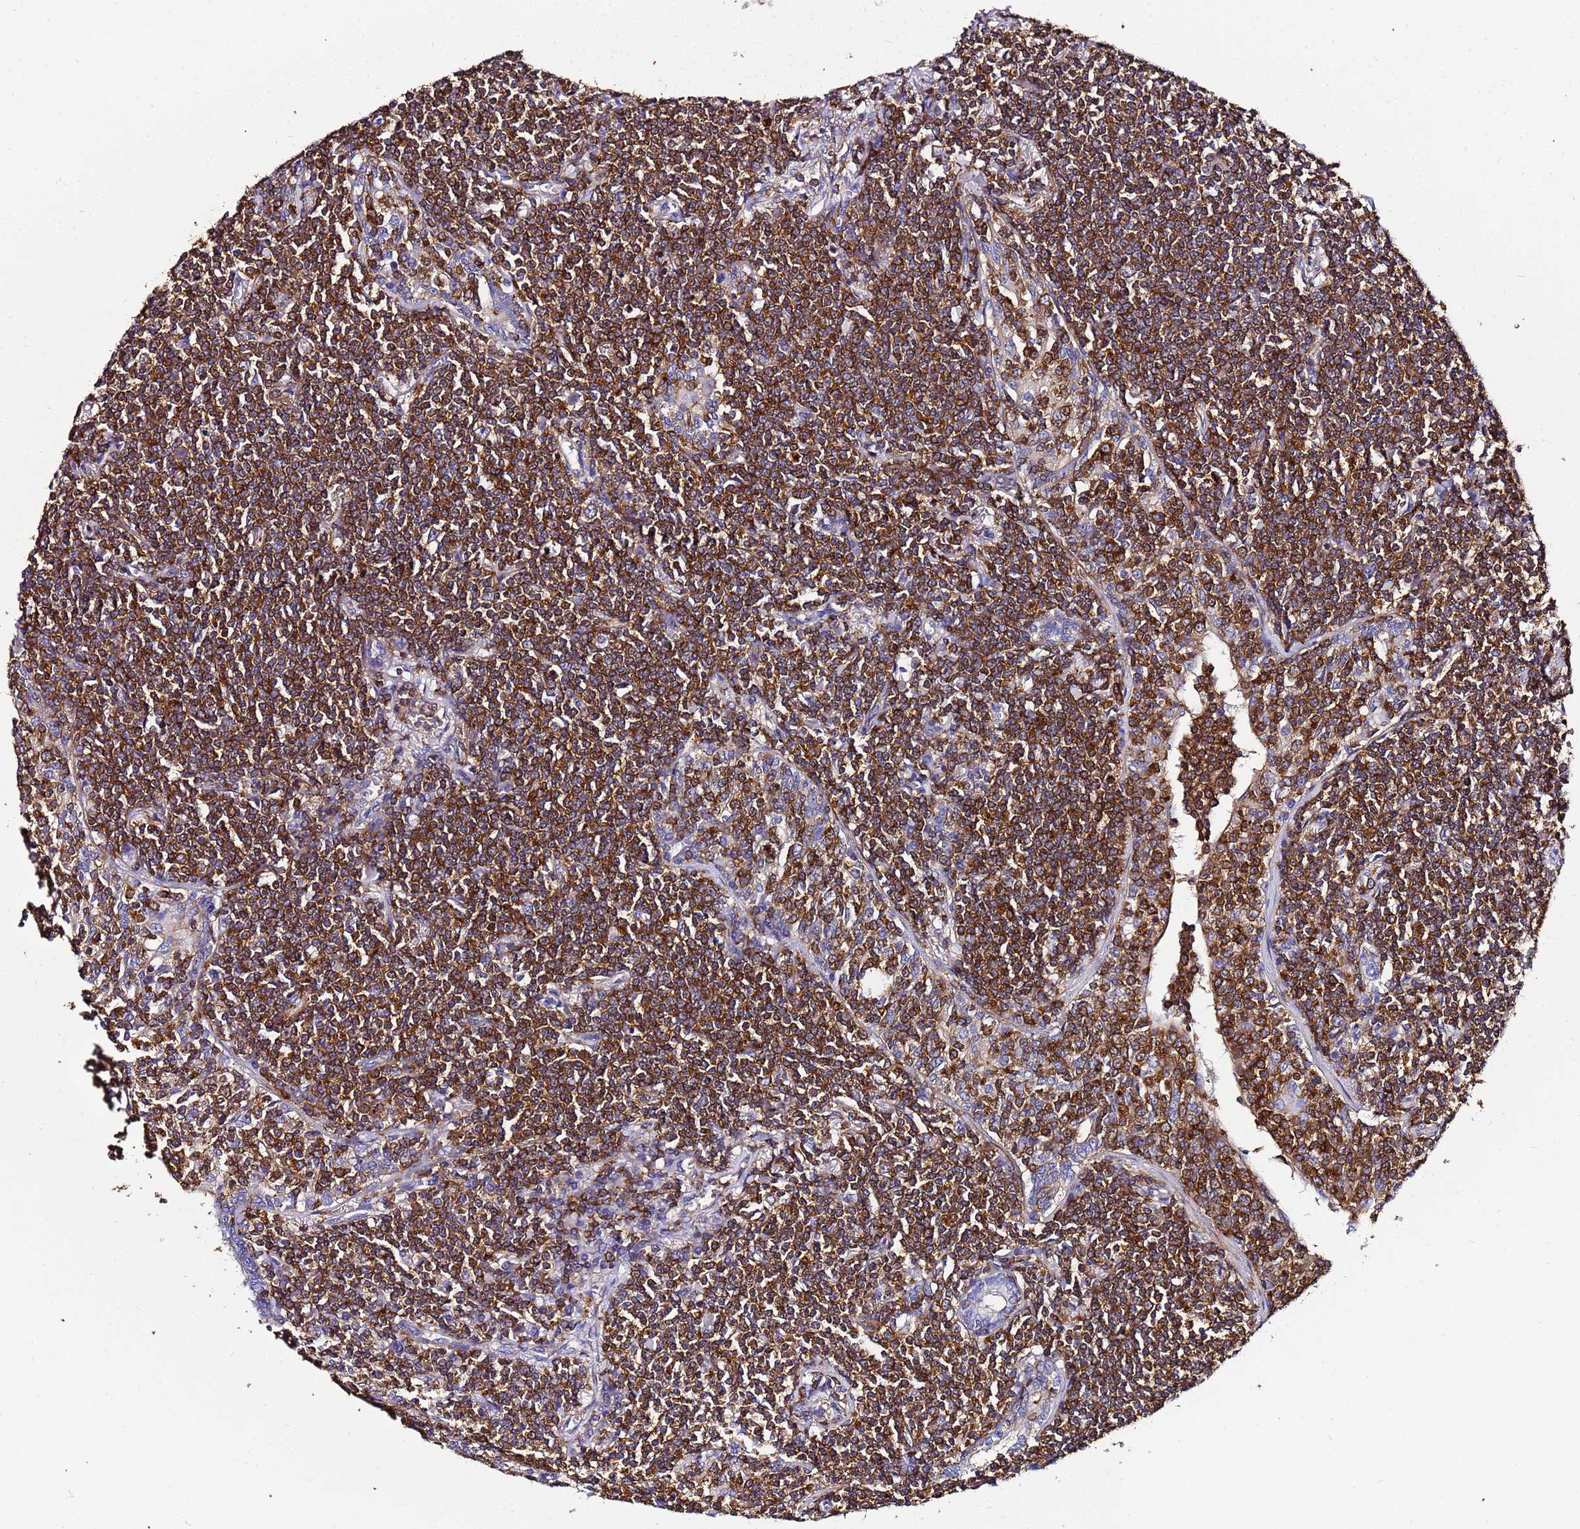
{"staining": {"intensity": "strong", "quantity": ">75%", "location": "cytoplasmic/membranous"}, "tissue": "lymphoma", "cell_type": "Tumor cells", "image_type": "cancer", "snomed": [{"axis": "morphology", "description": "Malignant lymphoma, non-Hodgkin's type, Low grade"}, {"axis": "topography", "description": "Lung"}], "caption": "Immunohistochemistry (IHC) histopathology image of lymphoma stained for a protein (brown), which shows high levels of strong cytoplasmic/membranous expression in approximately >75% of tumor cells.", "gene": "ACTB", "patient": {"sex": "female", "age": 71}}